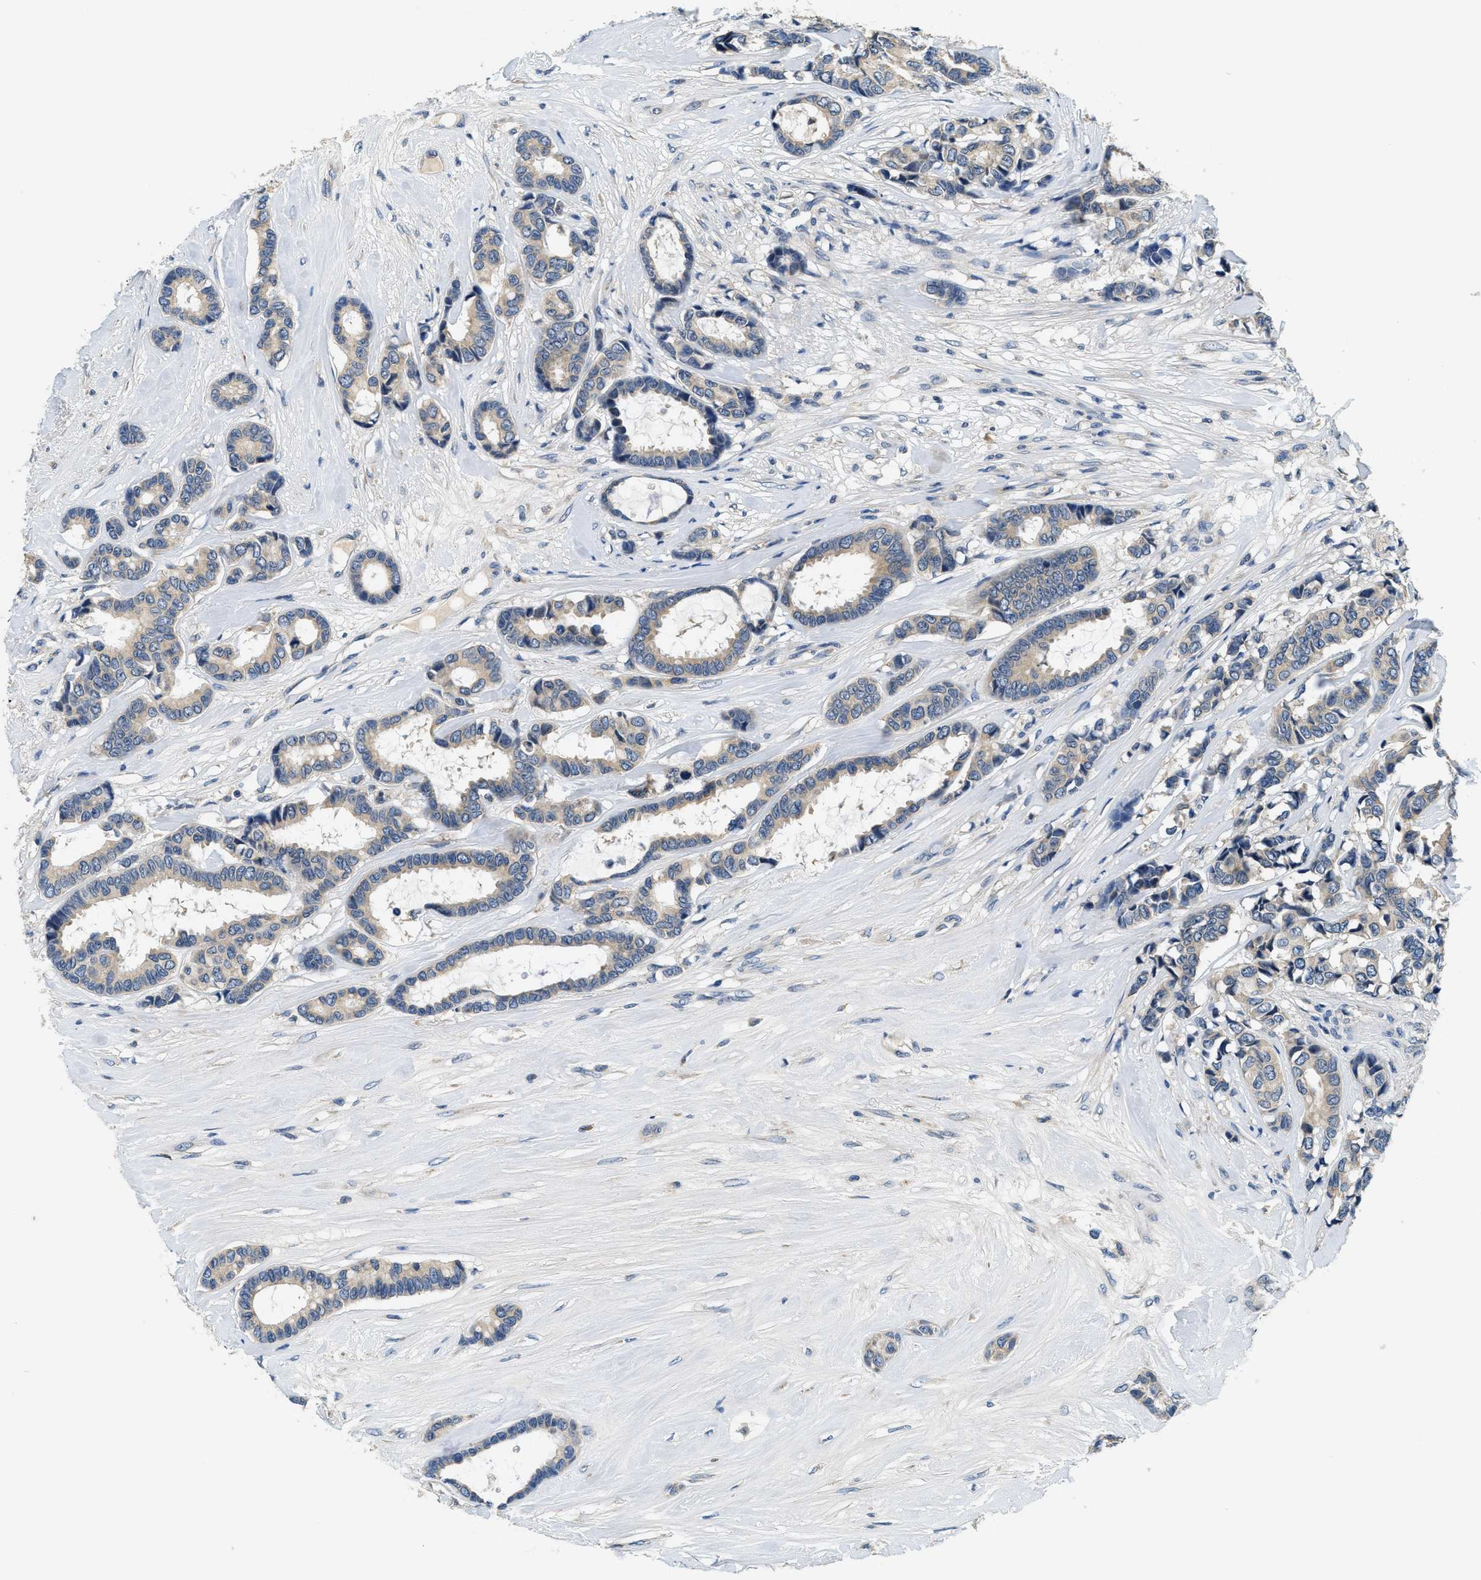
{"staining": {"intensity": "weak", "quantity": "<25%", "location": "cytoplasmic/membranous"}, "tissue": "breast cancer", "cell_type": "Tumor cells", "image_type": "cancer", "snomed": [{"axis": "morphology", "description": "Duct carcinoma"}, {"axis": "topography", "description": "Breast"}], "caption": "Image shows no significant protein positivity in tumor cells of breast cancer (intraductal carcinoma).", "gene": "ALDH3A2", "patient": {"sex": "female", "age": 87}}